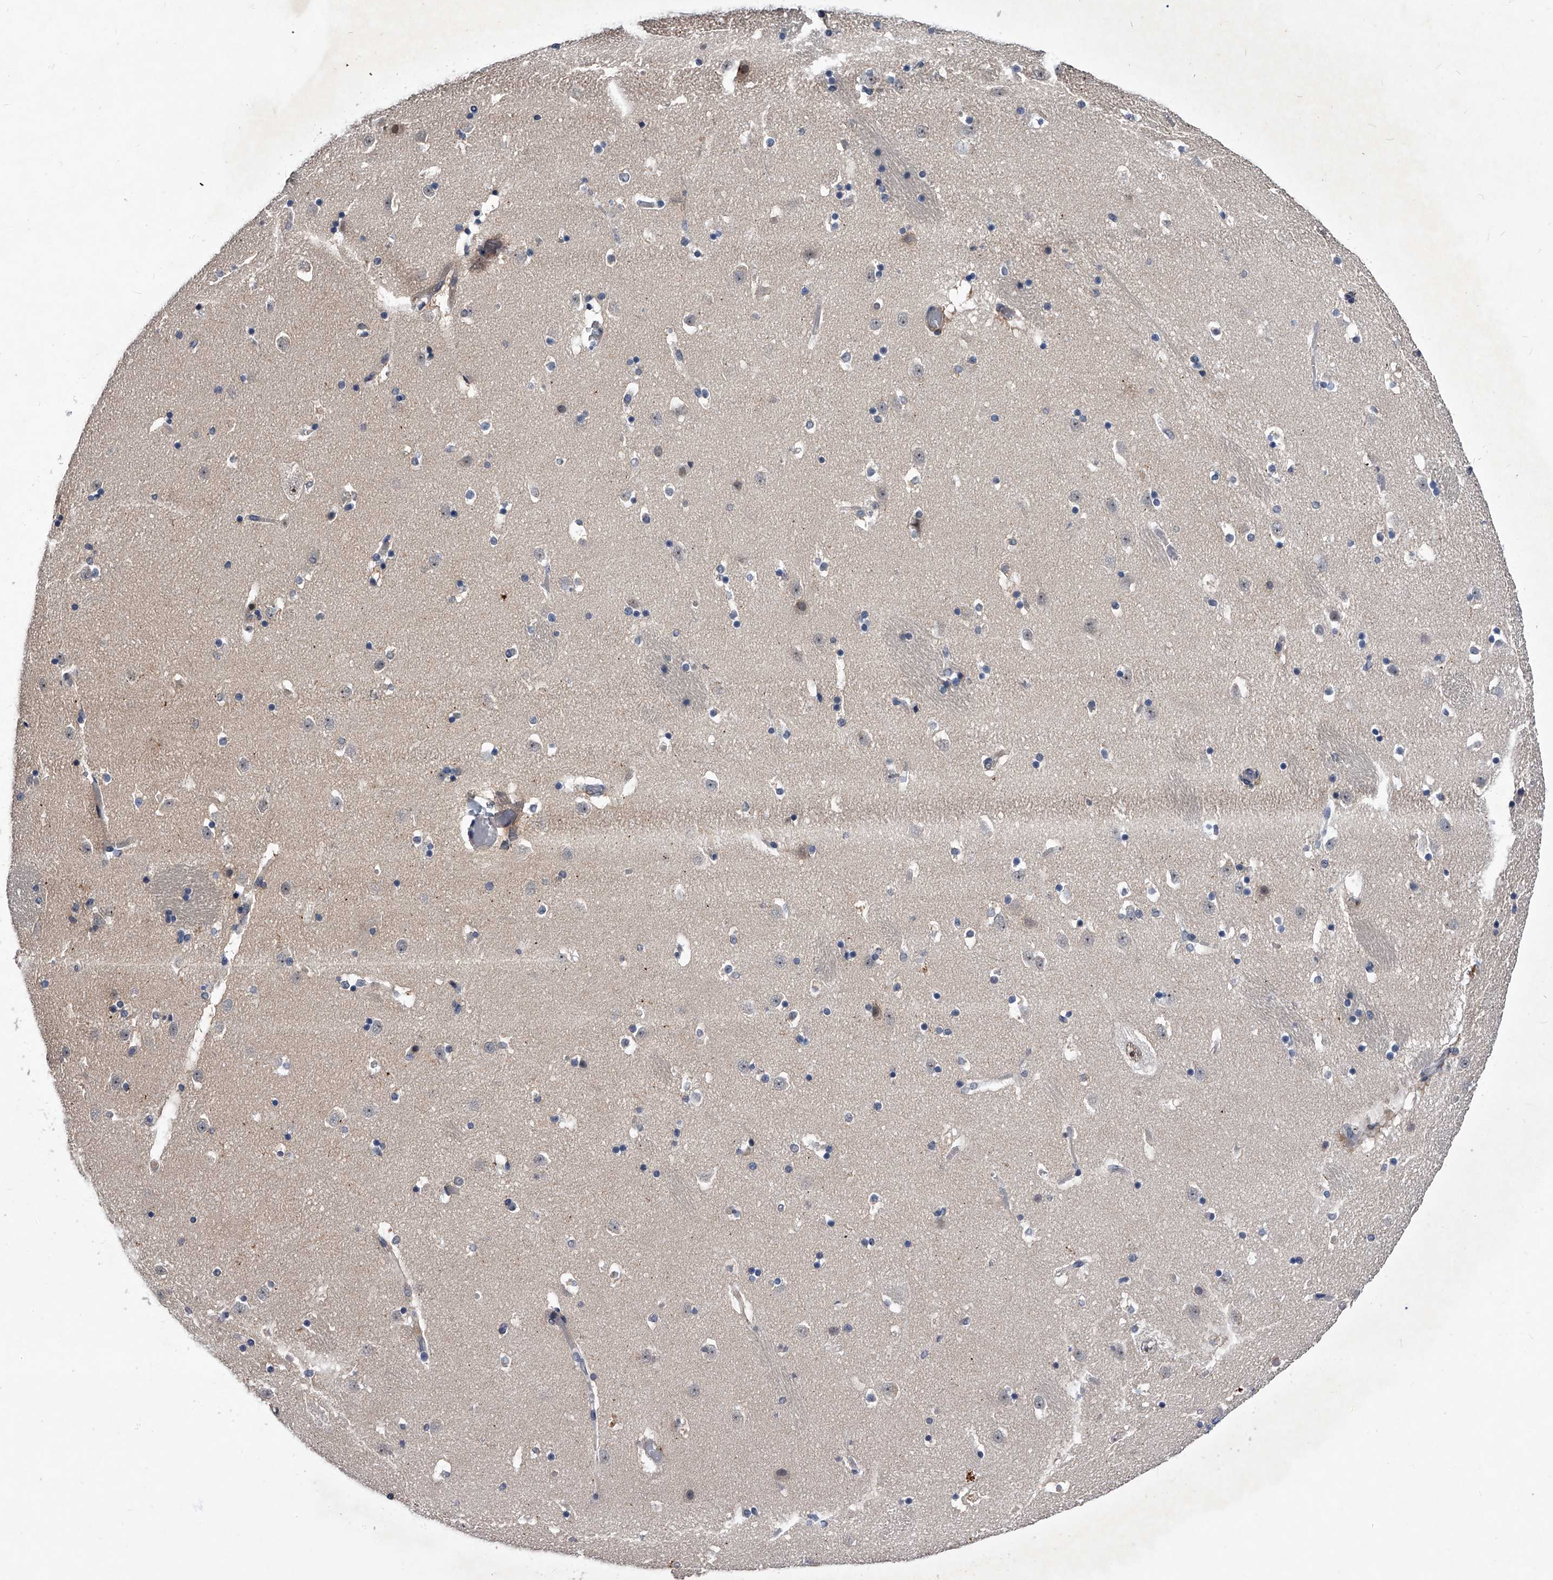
{"staining": {"intensity": "negative", "quantity": "none", "location": "none"}, "tissue": "caudate", "cell_type": "Glial cells", "image_type": "normal", "snomed": [{"axis": "morphology", "description": "Normal tissue, NOS"}, {"axis": "topography", "description": "Lateral ventricle wall"}], "caption": "This is an immunohistochemistry histopathology image of normal caudate. There is no positivity in glial cells.", "gene": "ZNF30", "patient": {"sex": "male", "age": 45}}